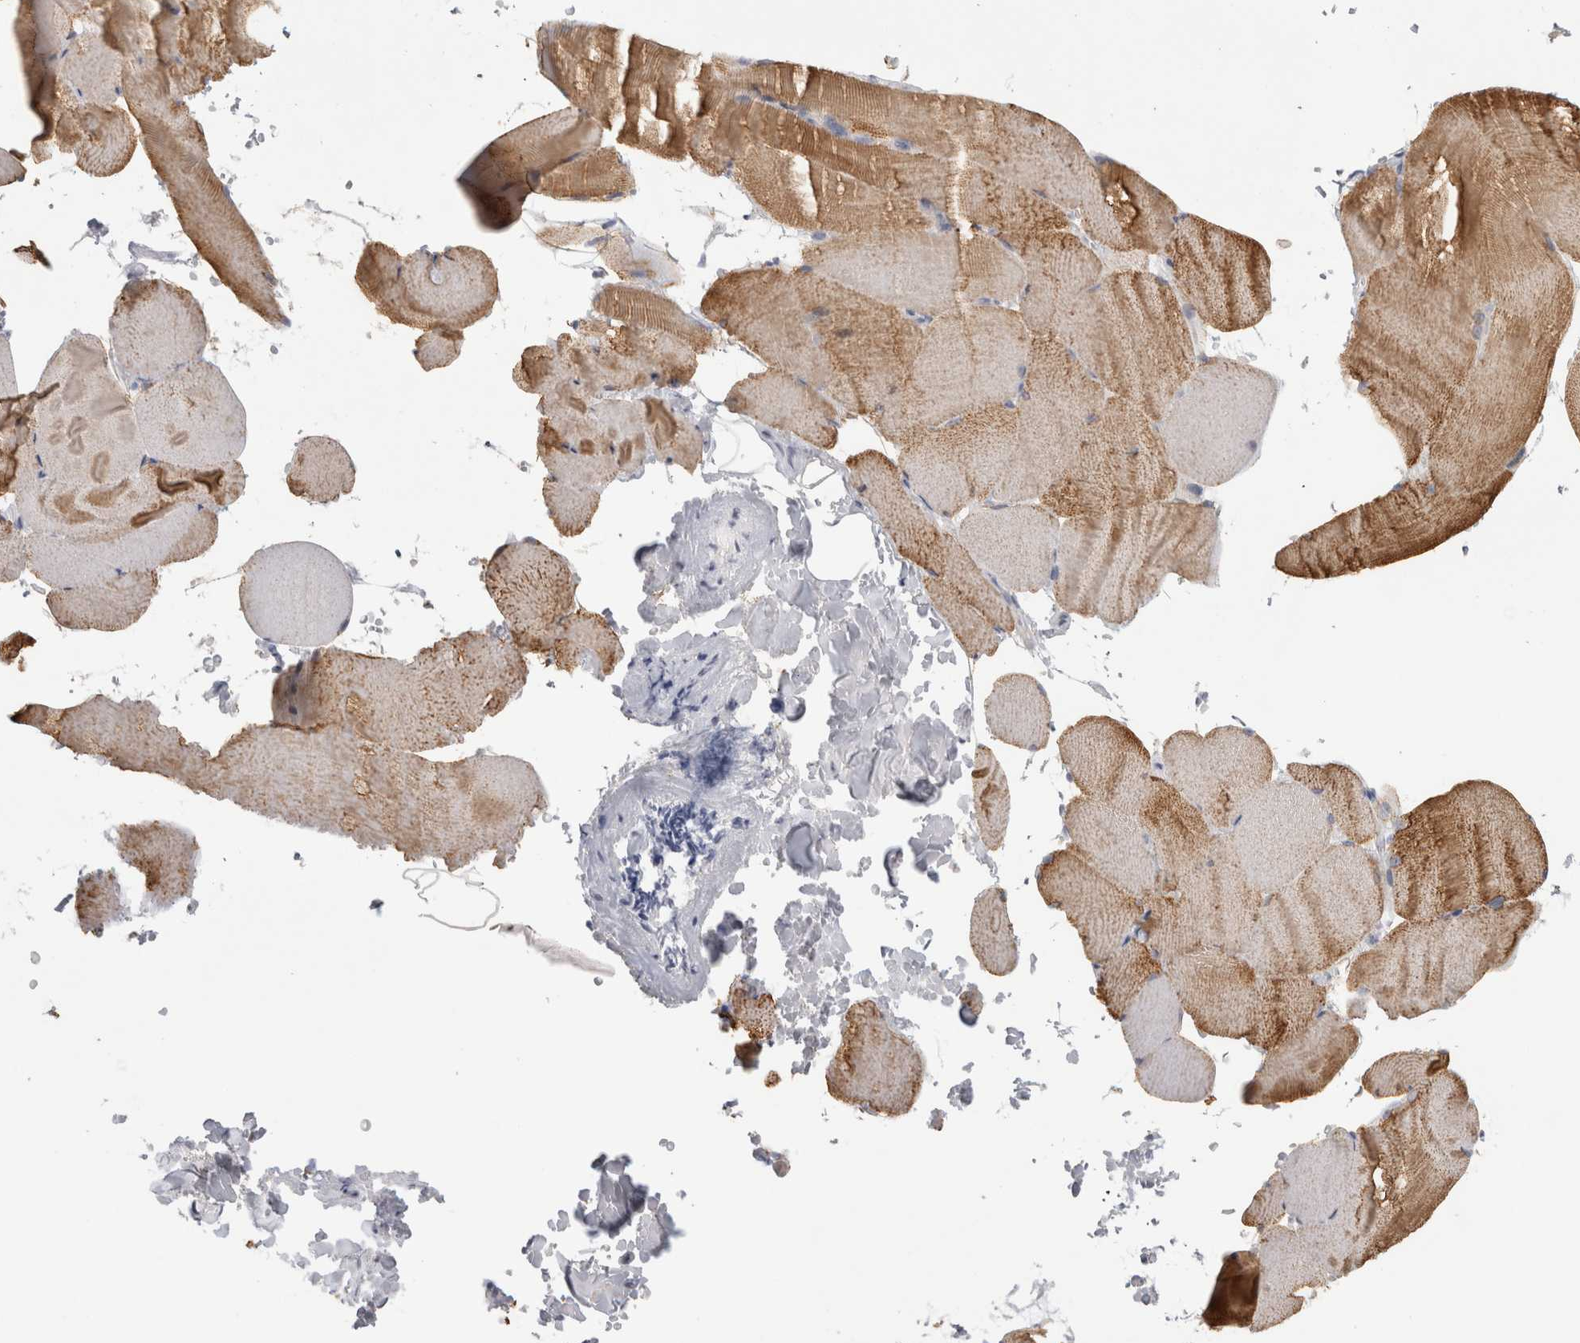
{"staining": {"intensity": "moderate", "quantity": ">75%", "location": "cytoplasmic/membranous"}, "tissue": "skeletal muscle", "cell_type": "Myocytes", "image_type": "normal", "snomed": [{"axis": "morphology", "description": "Normal tissue, NOS"}, {"axis": "topography", "description": "Skeletal muscle"}, {"axis": "topography", "description": "Parathyroid gland"}], "caption": "A high-resolution histopathology image shows immunohistochemistry staining of unremarkable skeletal muscle, which shows moderate cytoplasmic/membranous positivity in about >75% of myocytes. The protein of interest is stained brown, and the nuclei are stained in blue (DAB (3,3'-diaminobenzidine) IHC with brightfield microscopy, high magnification).", "gene": "TONSL", "patient": {"sex": "female", "age": 37}}